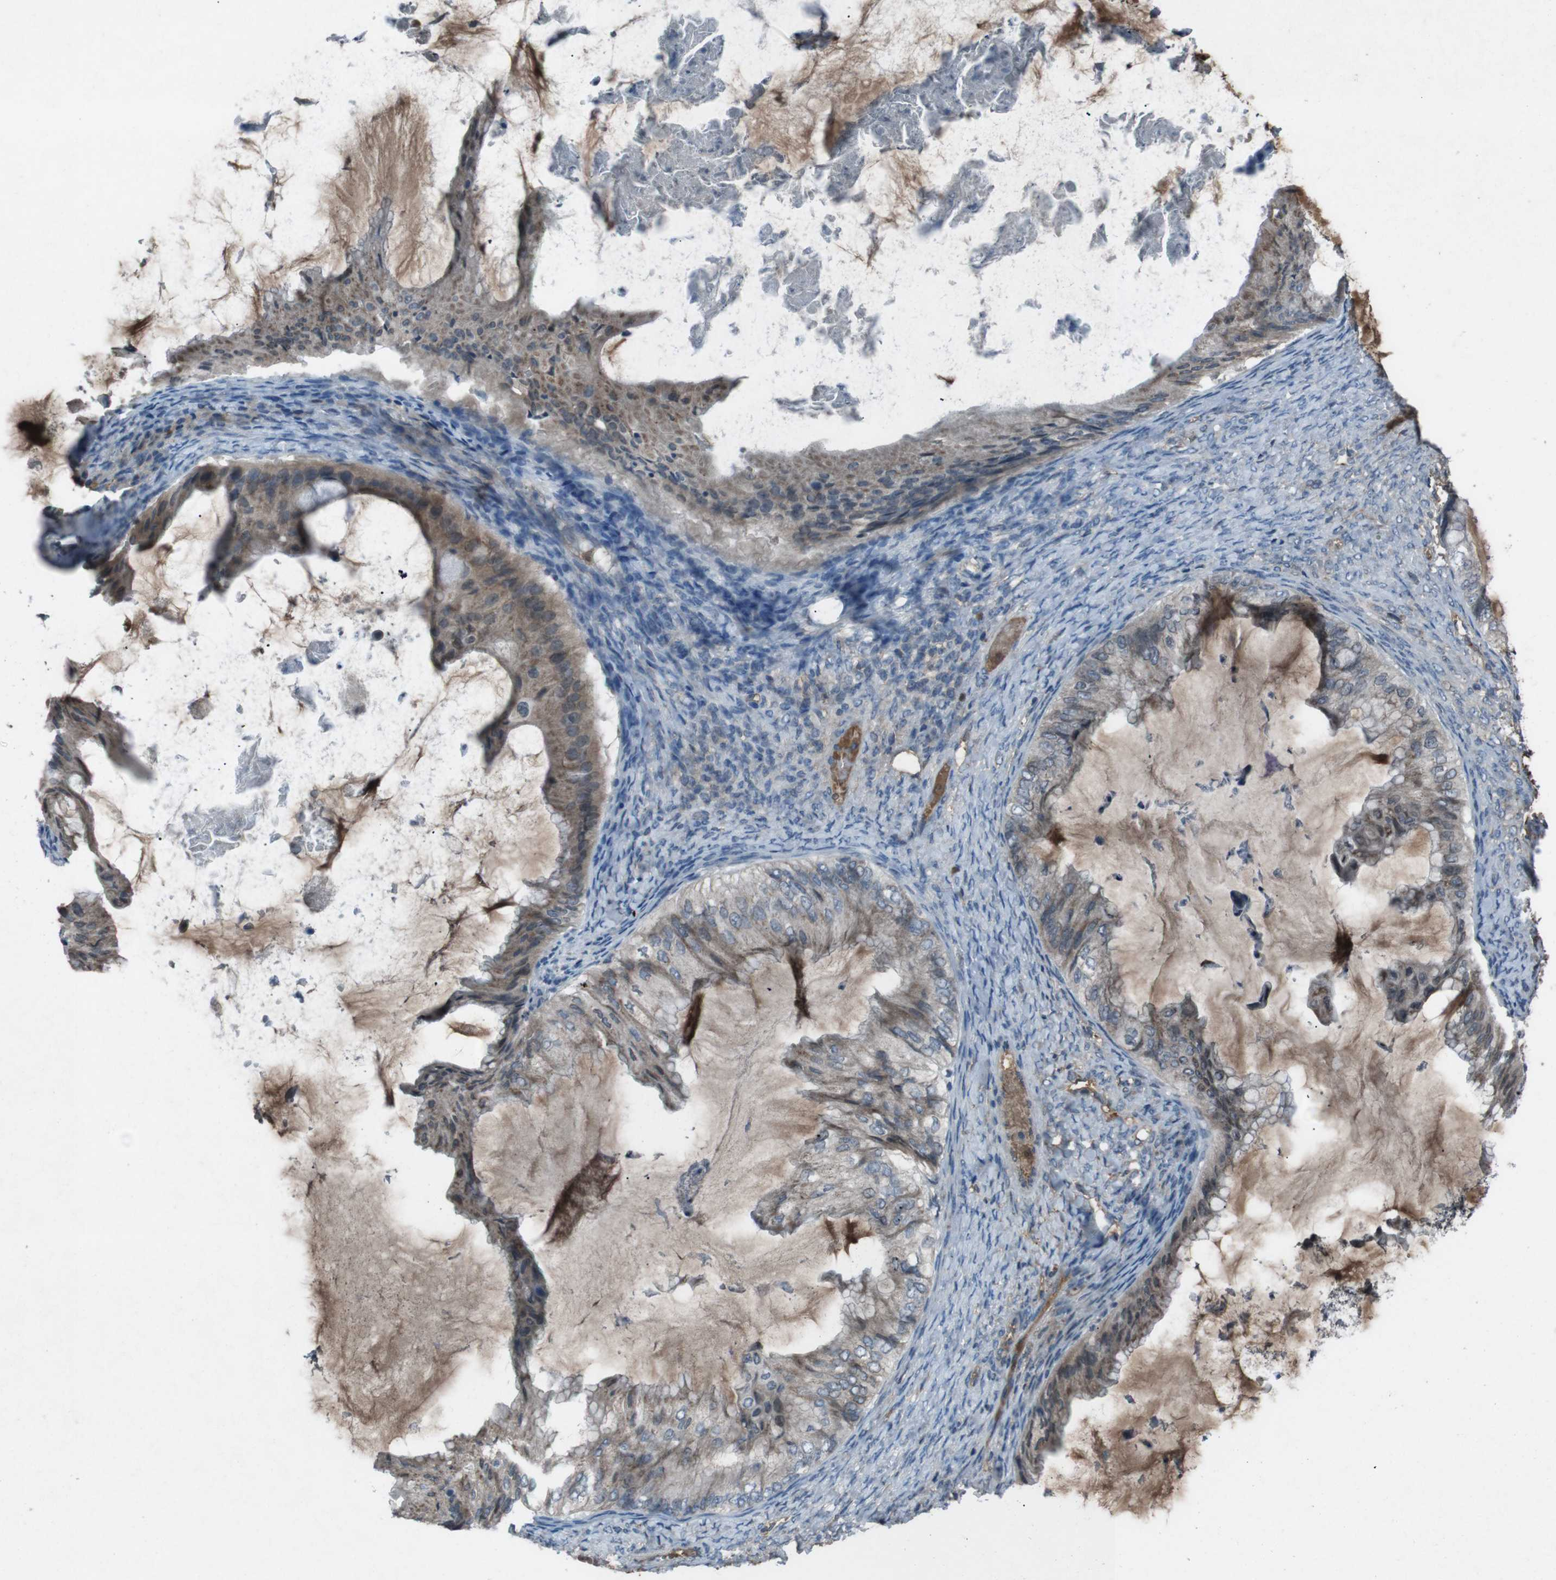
{"staining": {"intensity": "weak", "quantity": ">75%", "location": "cytoplasmic/membranous"}, "tissue": "ovarian cancer", "cell_type": "Tumor cells", "image_type": "cancer", "snomed": [{"axis": "morphology", "description": "Cystadenocarcinoma, mucinous, NOS"}, {"axis": "topography", "description": "Ovary"}], "caption": "Ovarian cancer (mucinous cystadenocarcinoma) was stained to show a protein in brown. There is low levels of weak cytoplasmic/membranous expression in about >75% of tumor cells. The protein is shown in brown color, while the nuclei are stained blue.", "gene": "UGT1A6", "patient": {"sex": "female", "age": 61}}